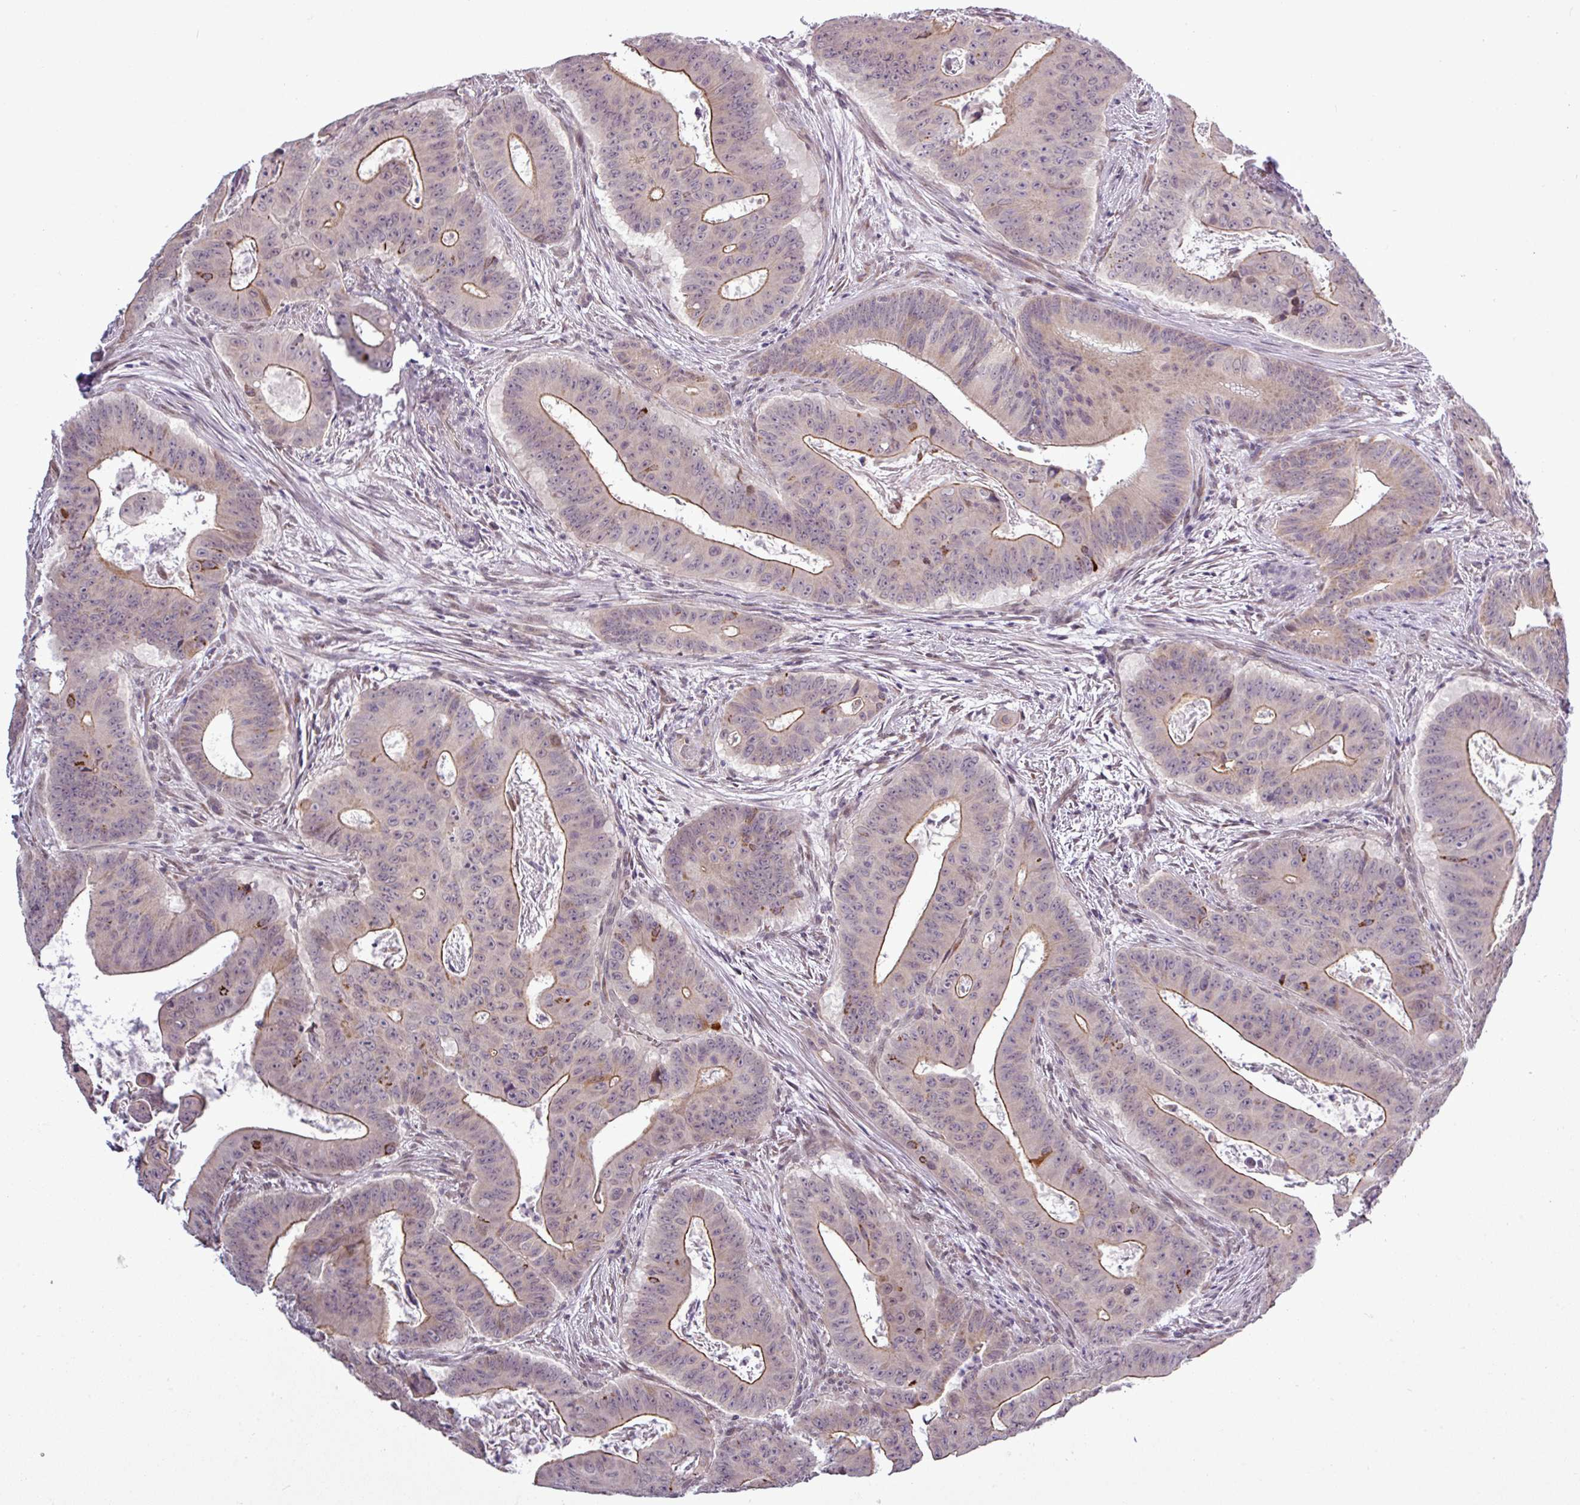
{"staining": {"intensity": "weak", "quantity": "25%-75%", "location": "cytoplasmic/membranous"}, "tissue": "colorectal cancer", "cell_type": "Tumor cells", "image_type": "cancer", "snomed": [{"axis": "morphology", "description": "Adenocarcinoma, NOS"}, {"axis": "topography", "description": "Rectum"}], "caption": "Immunohistochemistry histopathology image of human colorectal cancer (adenocarcinoma) stained for a protein (brown), which exhibits low levels of weak cytoplasmic/membranous expression in approximately 25%-75% of tumor cells.", "gene": "GPT2", "patient": {"sex": "female", "age": 75}}